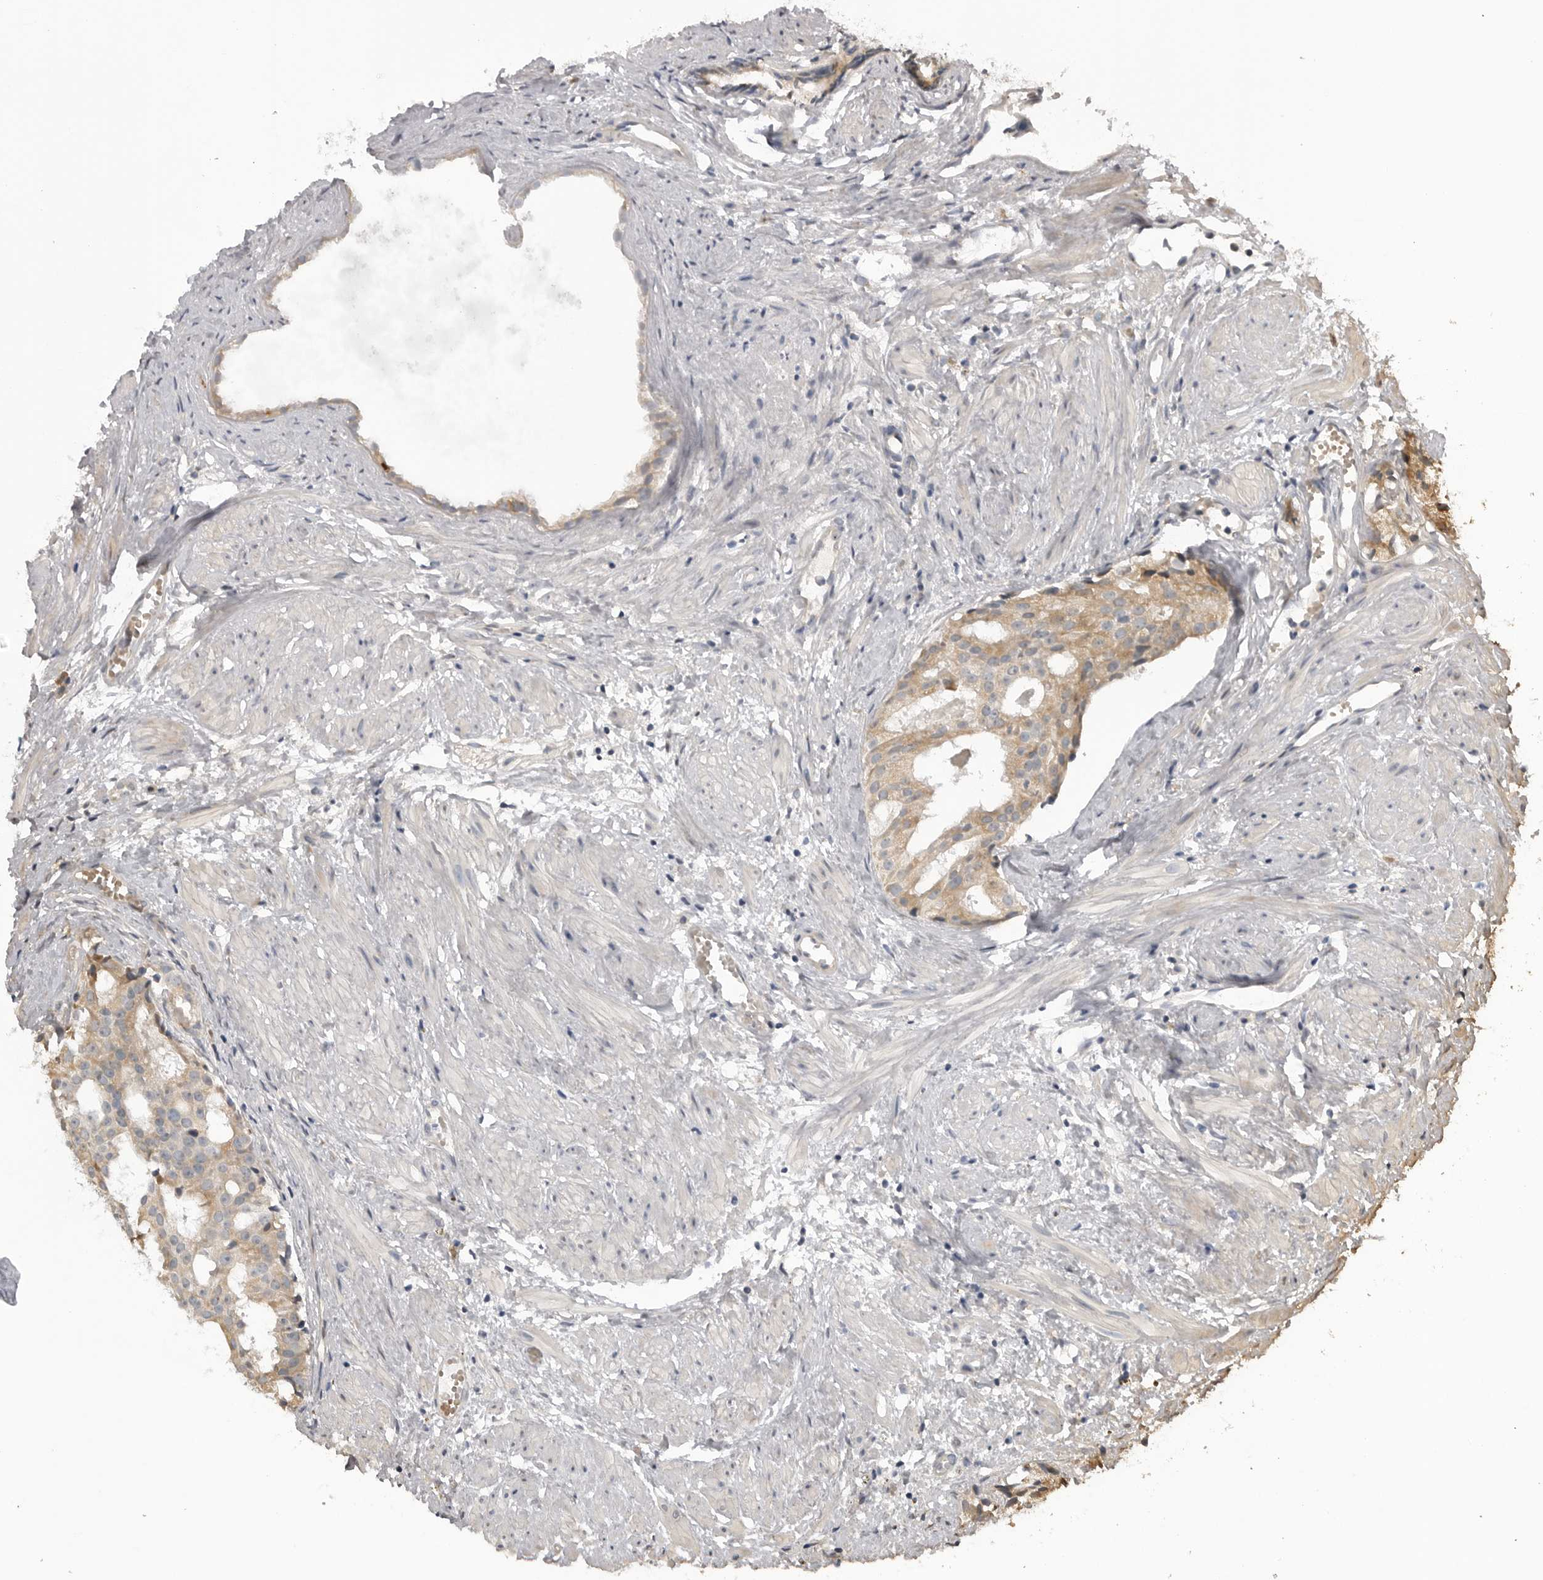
{"staining": {"intensity": "moderate", "quantity": ">75%", "location": "cytoplasmic/membranous"}, "tissue": "prostate cancer", "cell_type": "Tumor cells", "image_type": "cancer", "snomed": [{"axis": "morphology", "description": "Adenocarcinoma, Low grade"}, {"axis": "topography", "description": "Prostate"}], "caption": "Immunohistochemistry (IHC) (DAB (3,3'-diaminobenzidine)) staining of human prostate cancer (adenocarcinoma (low-grade)) exhibits moderate cytoplasmic/membranous protein positivity in approximately >75% of tumor cells.", "gene": "LRRC45", "patient": {"sex": "male", "age": 88}}